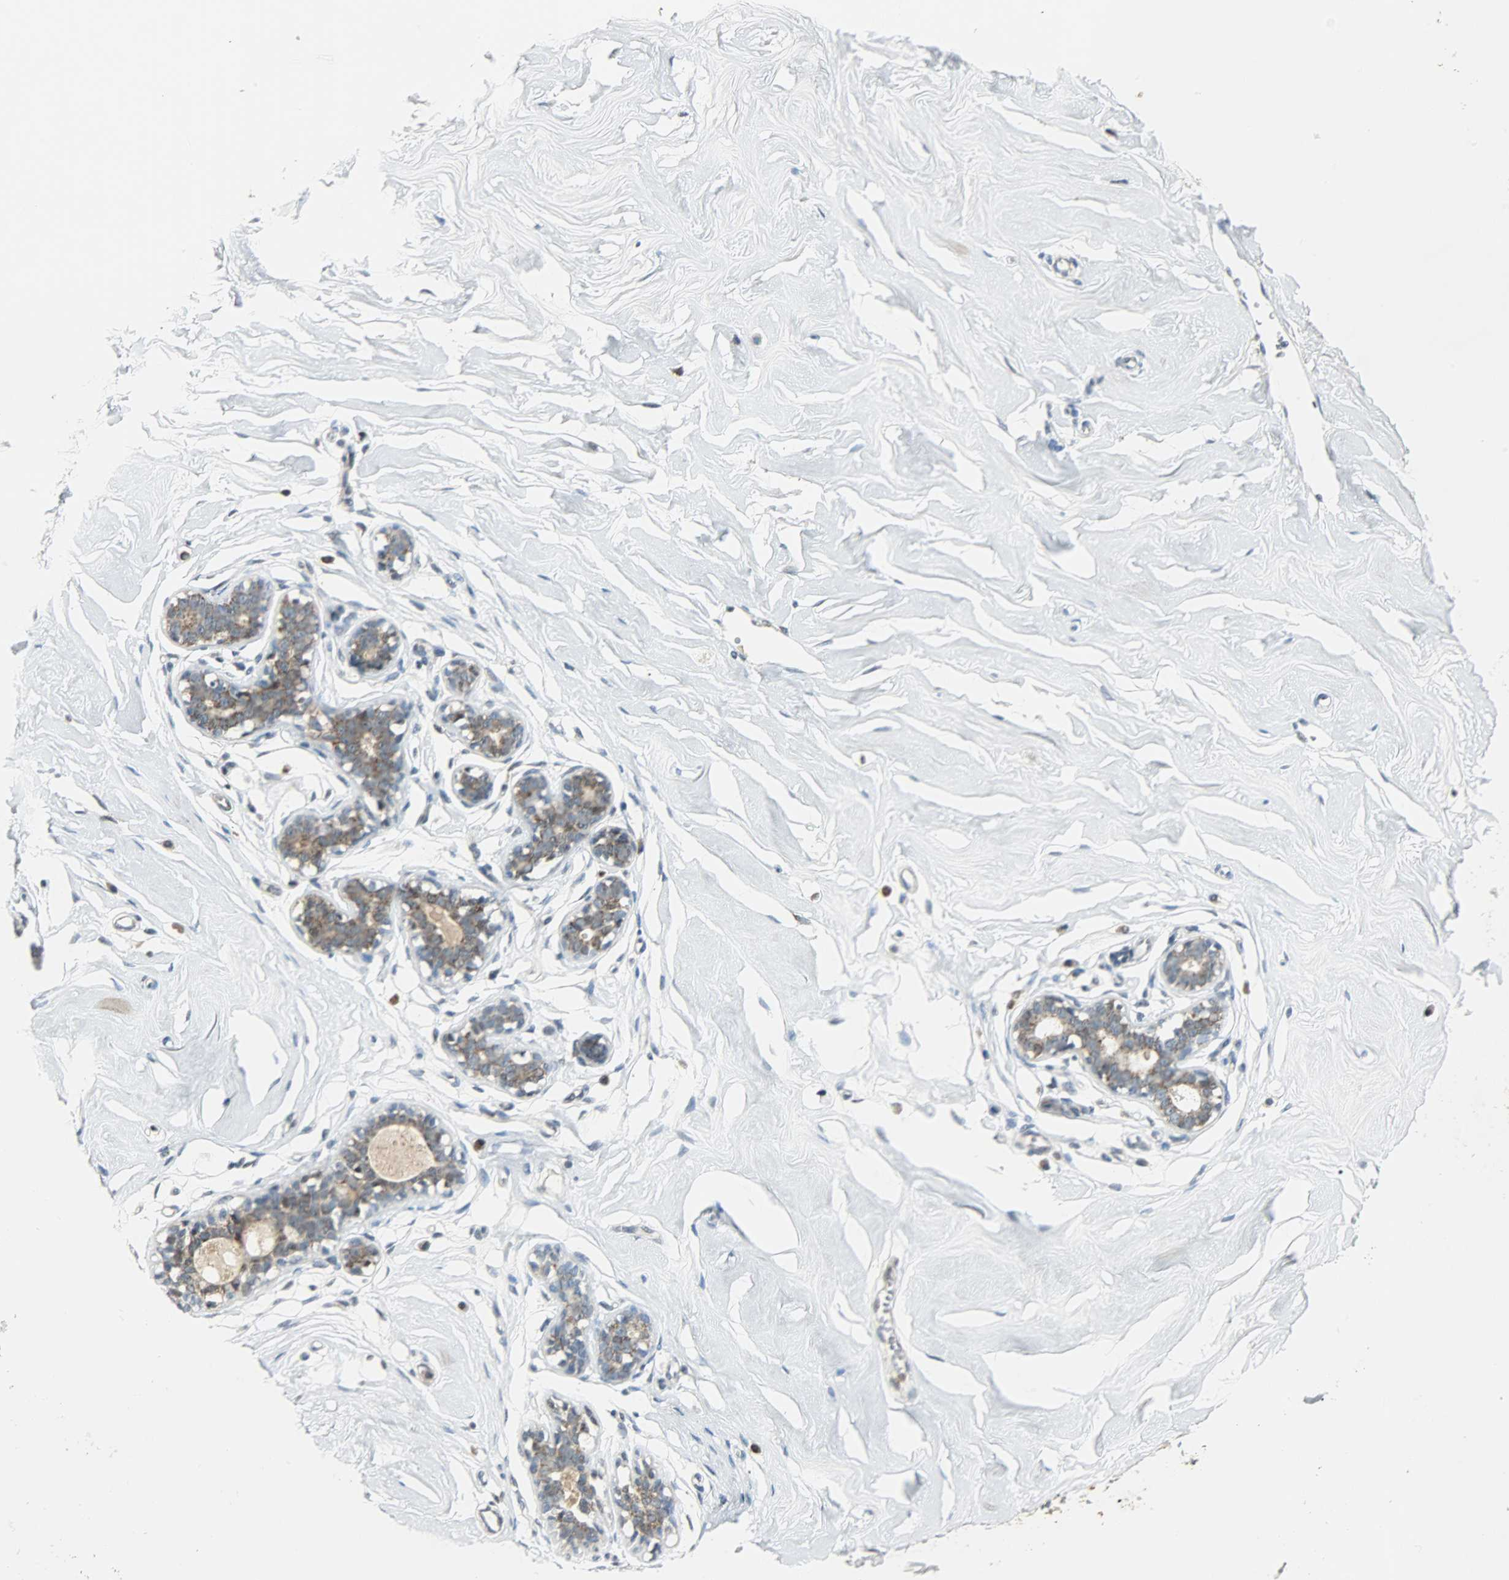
{"staining": {"intensity": "negative", "quantity": "none", "location": "none"}, "tissue": "breast", "cell_type": "Adipocytes", "image_type": "normal", "snomed": [{"axis": "morphology", "description": "Normal tissue, NOS"}, {"axis": "topography", "description": "Breast"}], "caption": "Adipocytes are negative for protein expression in benign human breast. (Immunohistochemistry, brightfield microscopy, high magnification).", "gene": "IL15", "patient": {"sex": "female", "age": 23}}